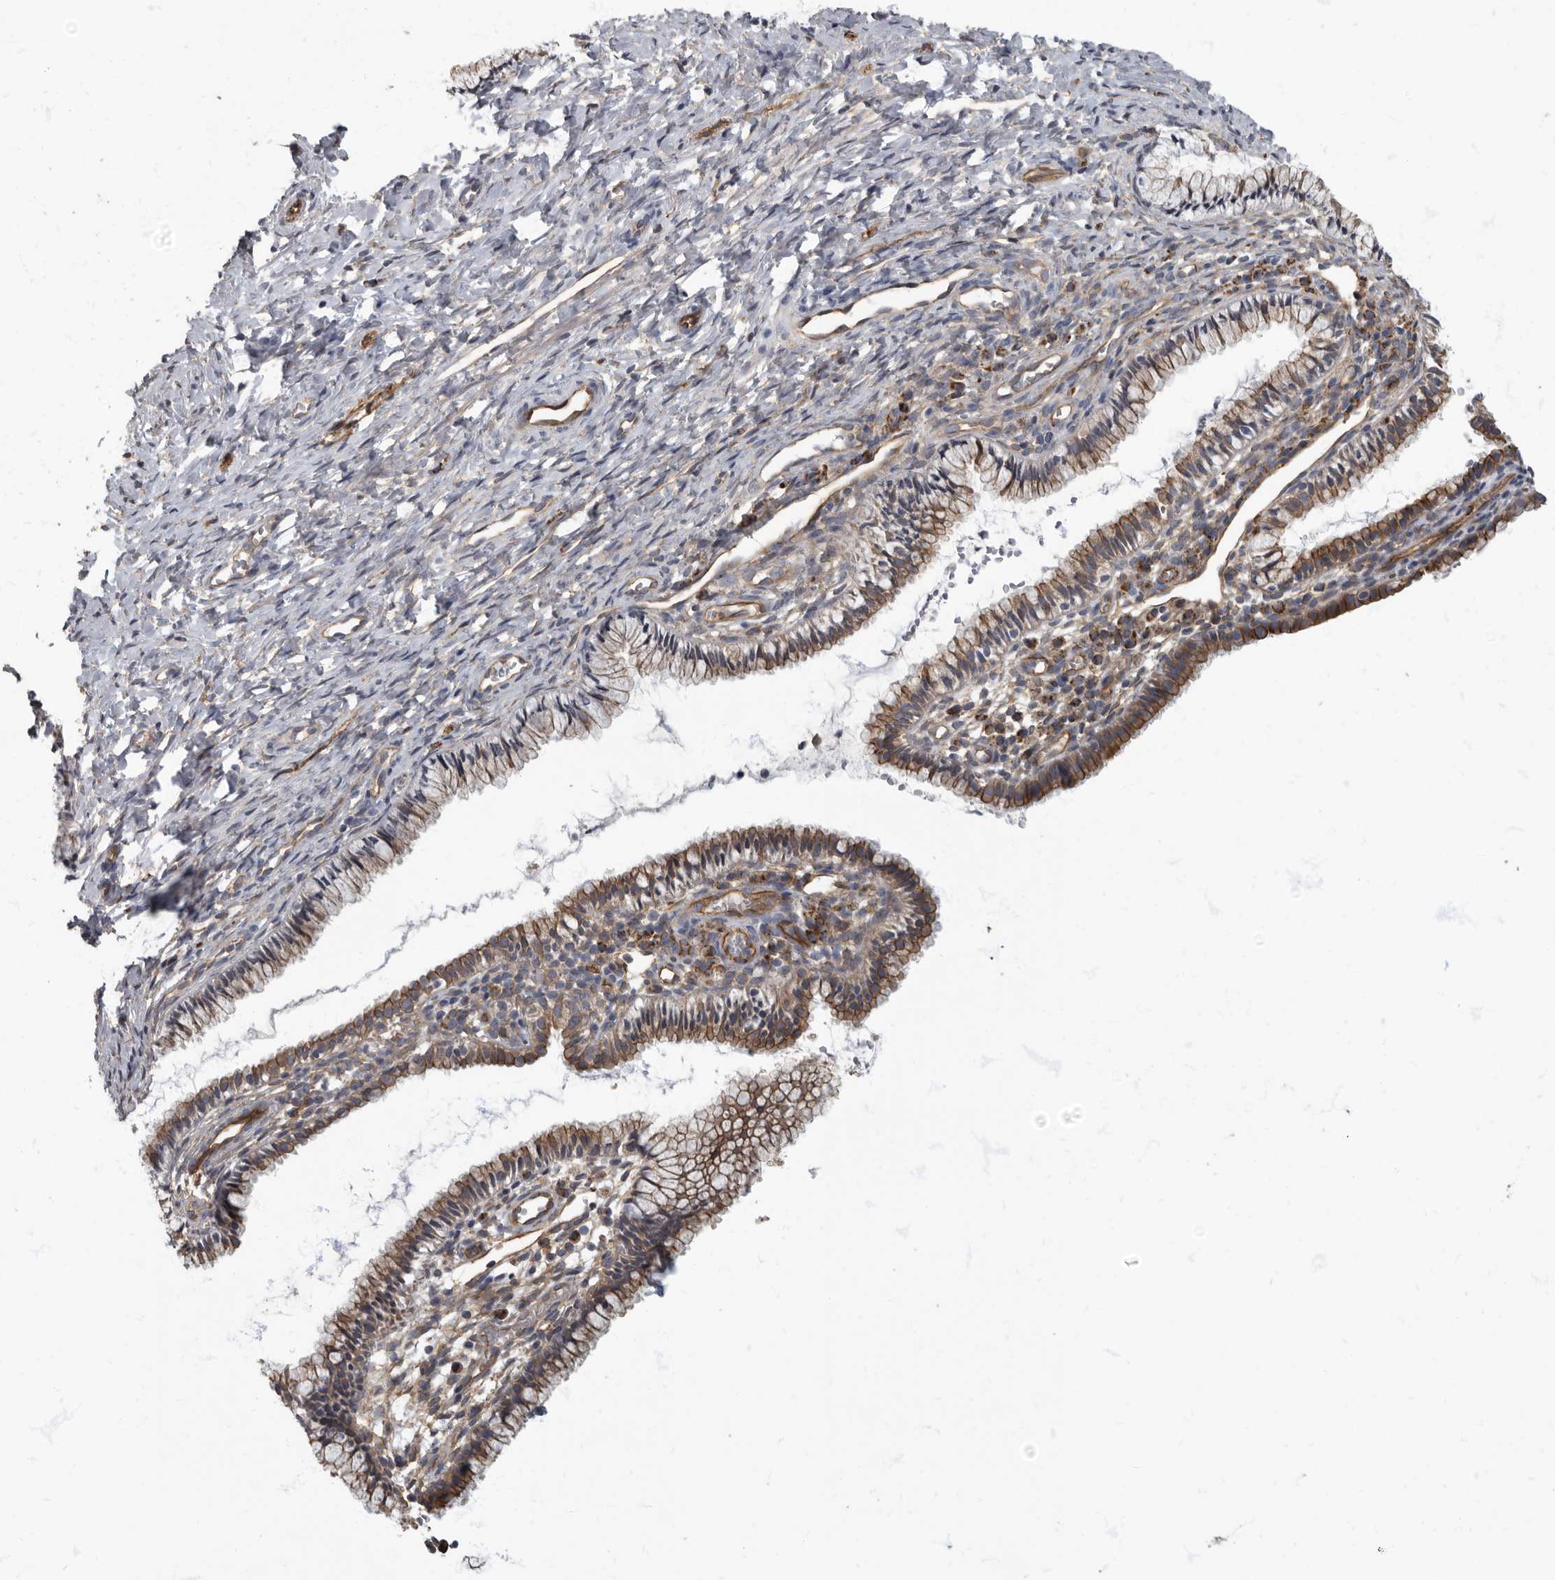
{"staining": {"intensity": "moderate", "quantity": "25%-75%", "location": "cytoplasmic/membranous"}, "tissue": "cervix", "cell_type": "Glandular cells", "image_type": "normal", "snomed": [{"axis": "morphology", "description": "Normal tissue, NOS"}, {"axis": "topography", "description": "Cervix"}], "caption": "Glandular cells reveal medium levels of moderate cytoplasmic/membranous staining in approximately 25%-75% of cells in benign cervix.", "gene": "PDK1", "patient": {"sex": "female", "age": 27}}